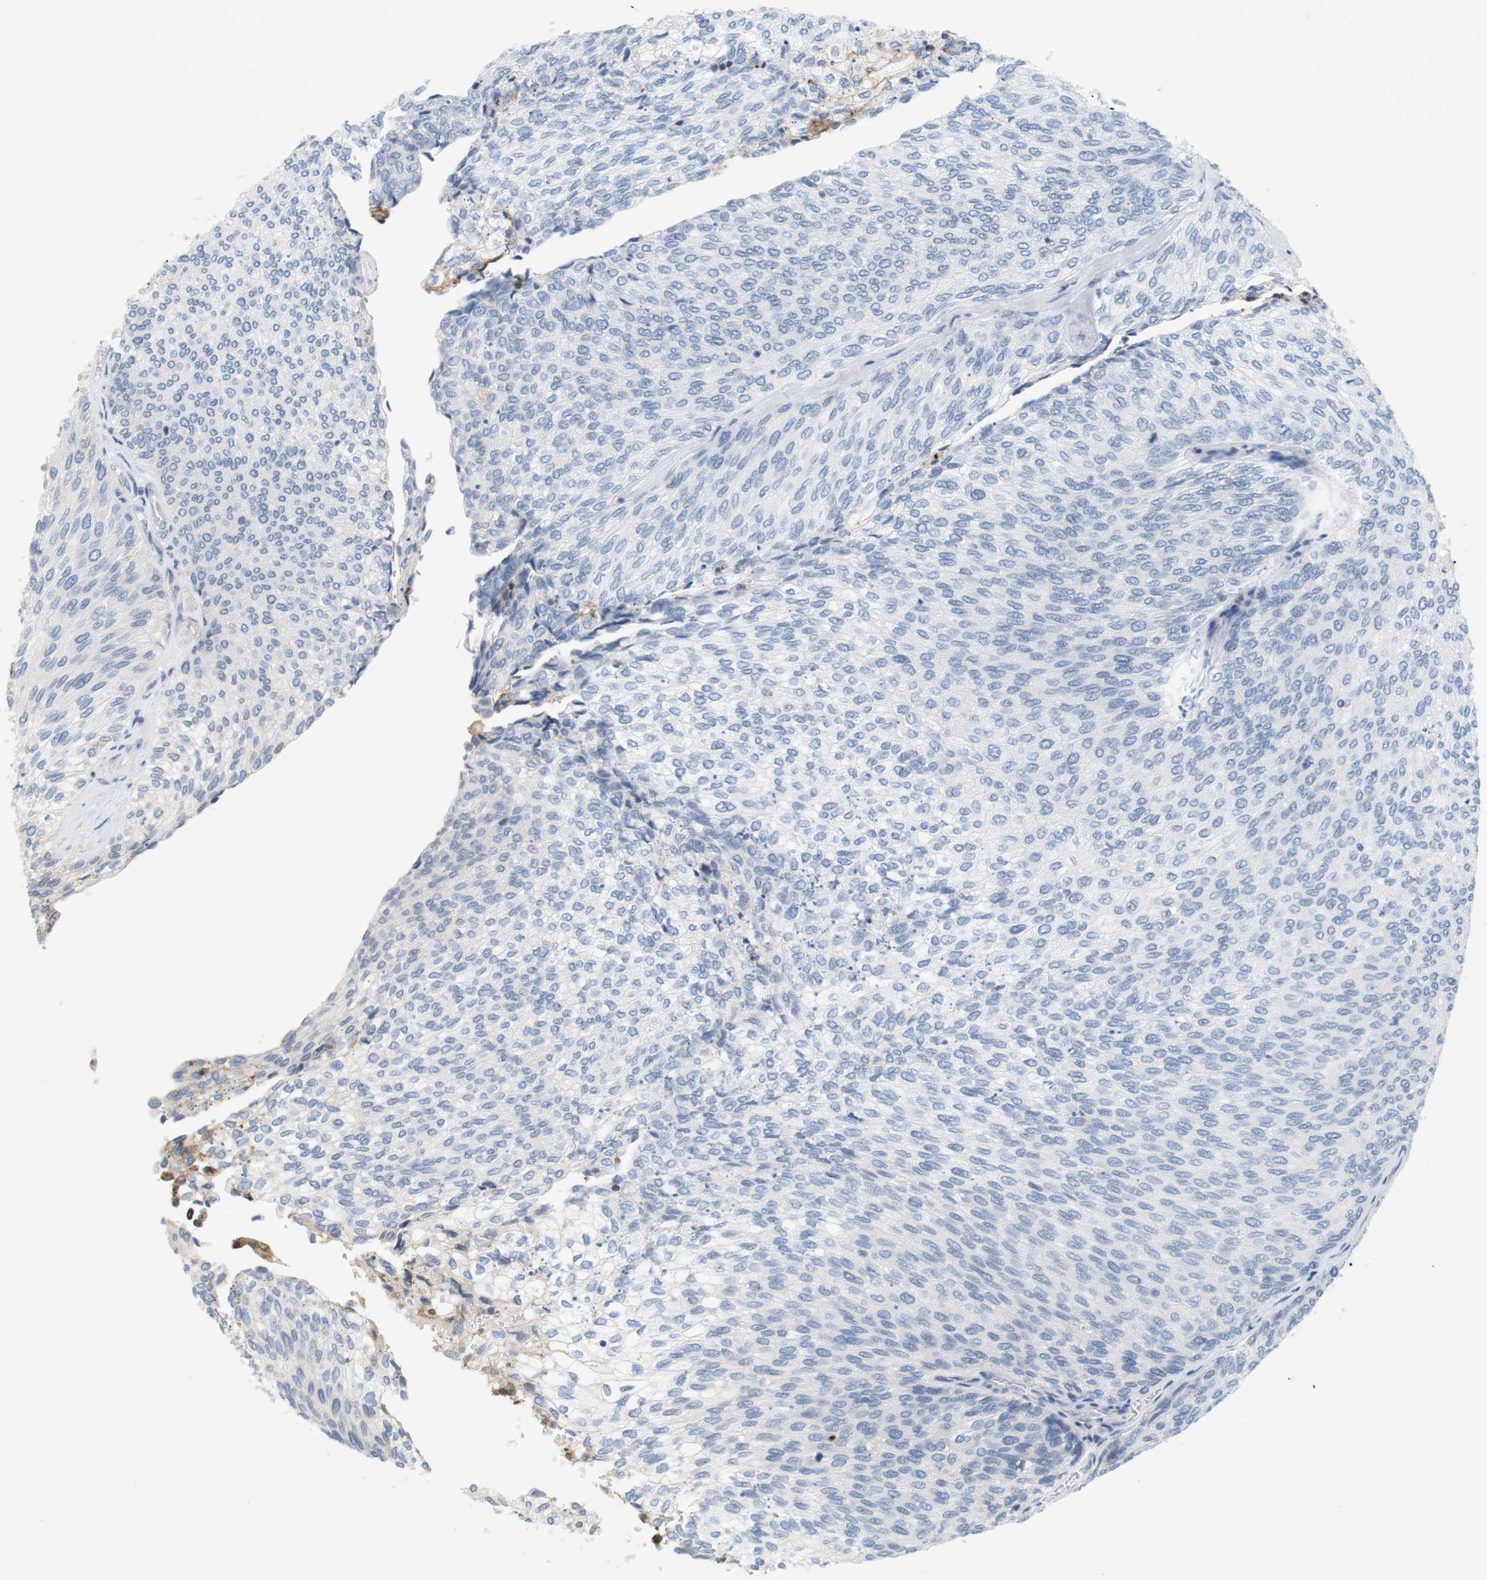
{"staining": {"intensity": "negative", "quantity": "none", "location": "none"}, "tissue": "urothelial cancer", "cell_type": "Tumor cells", "image_type": "cancer", "snomed": [{"axis": "morphology", "description": "Urothelial carcinoma, Low grade"}, {"axis": "topography", "description": "Urinary bladder"}], "caption": "DAB (3,3'-diaminobenzidine) immunohistochemical staining of human urothelial carcinoma (low-grade) shows no significant positivity in tumor cells.", "gene": "P2RY1", "patient": {"sex": "female", "age": 79}}